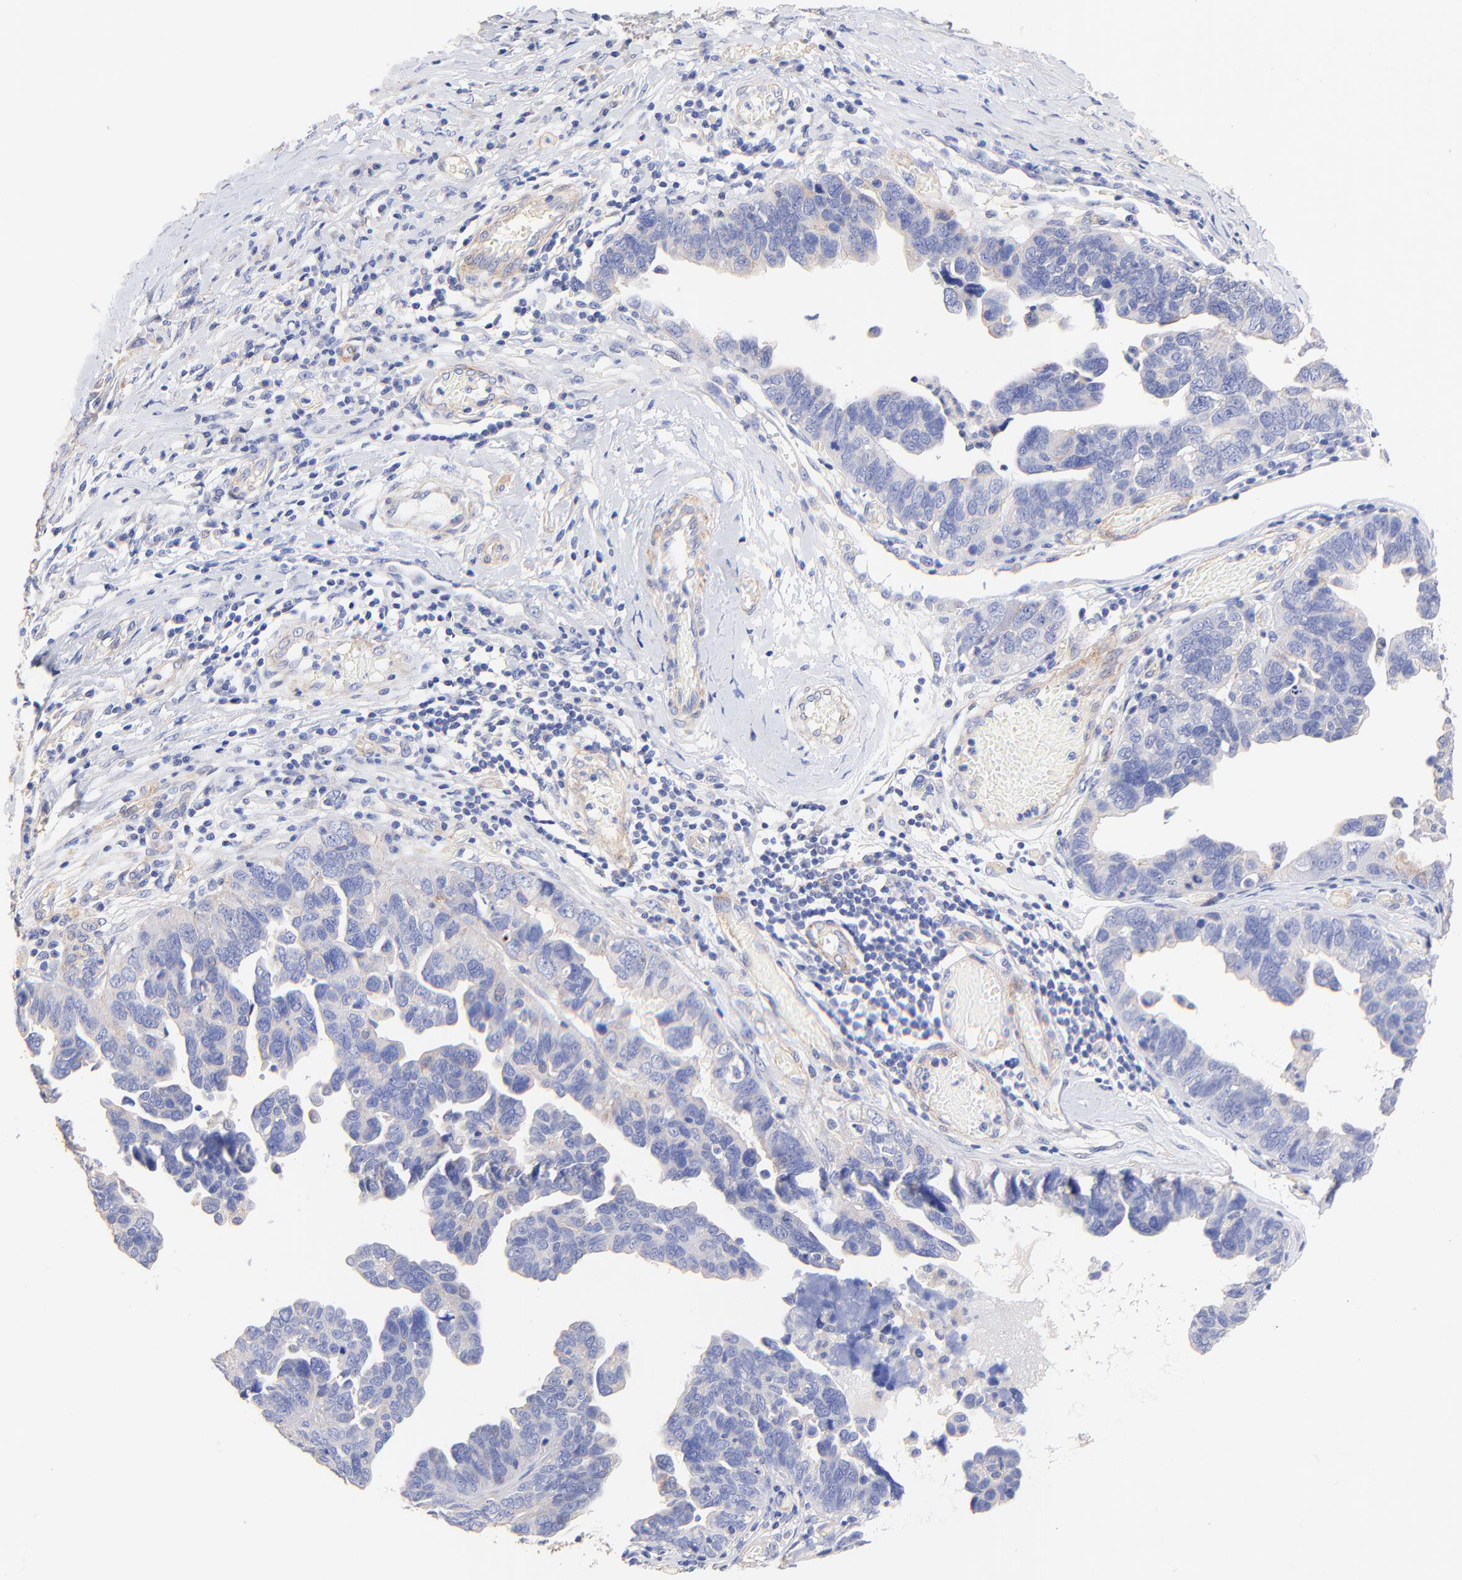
{"staining": {"intensity": "weak", "quantity": "<25%", "location": "cytoplasmic/membranous"}, "tissue": "ovarian cancer", "cell_type": "Tumor cells", "image_type": "cancer", "snomed": [{"axis": "morphology", "description": "Cystadenocarcinoma, serous, NOS"}, {"axis": "topography", "description": "Ovary"}], "caption": "Protein analysis of serous cystadenocarcinoma (ovarian) displays no significant staining in tumor cells.", "gene": "ACTRT1", "patient": {"sex": "female", "age": 64}}